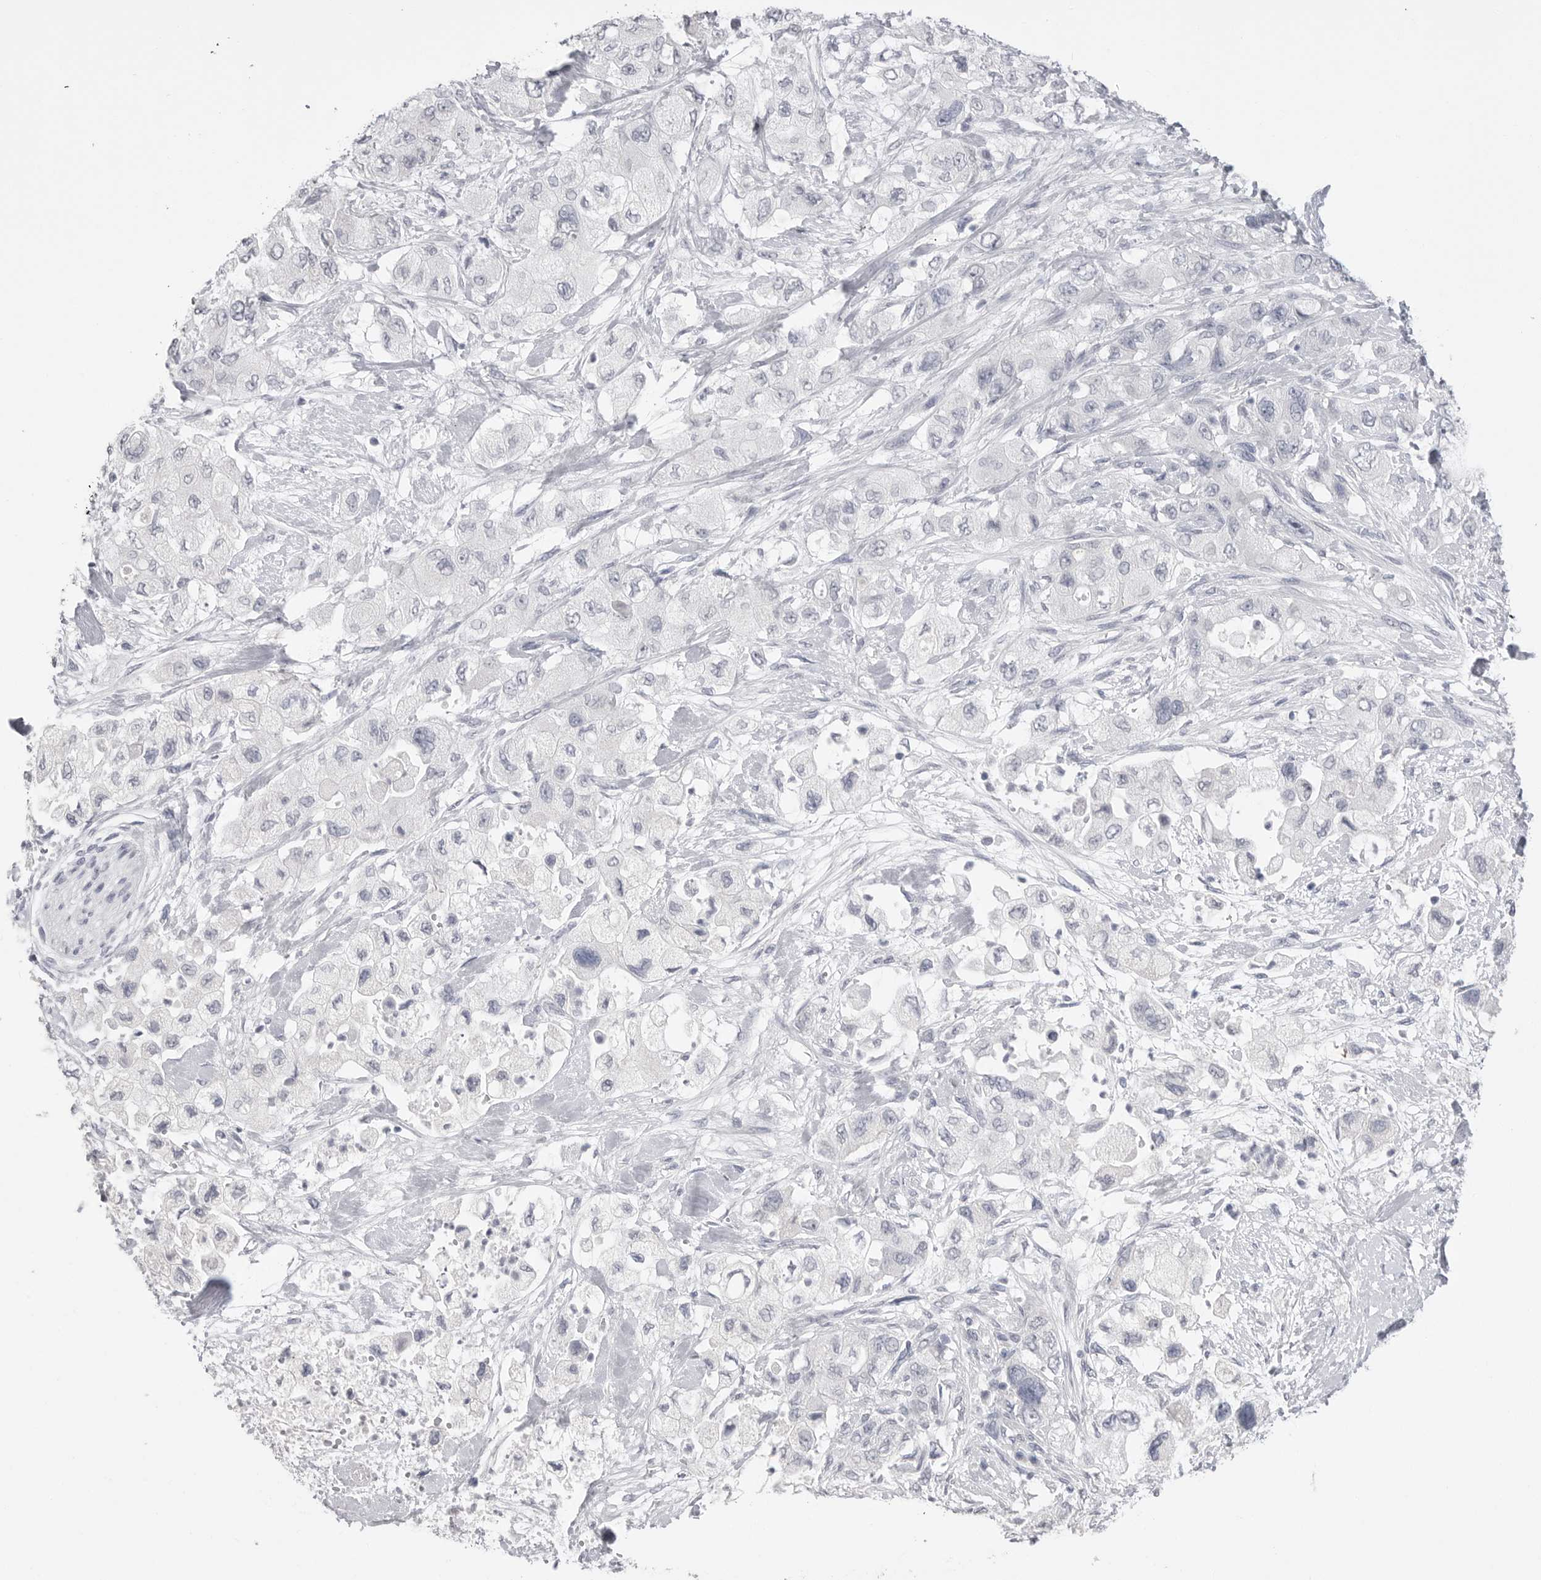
{"staining": {"intensity": "negative", "quantity": "none", "location": "none"}, "tissue": "pancreatic cancer", "cell_type": "Tumor cells", "image_type": "cancer", "snomed": [{"axis": "morphology", "description": "Adenocarcinoma, NOS"}, {"axis": "topography", "description": "Pancreas"}], "caption": "Tumor cells are negative for protein expression in human pancreatic cancer (adenocarcinoma). Nuclei are stained in blue.", "gene": "CPB1", "patient": {"sex": "female", "age": 73}}